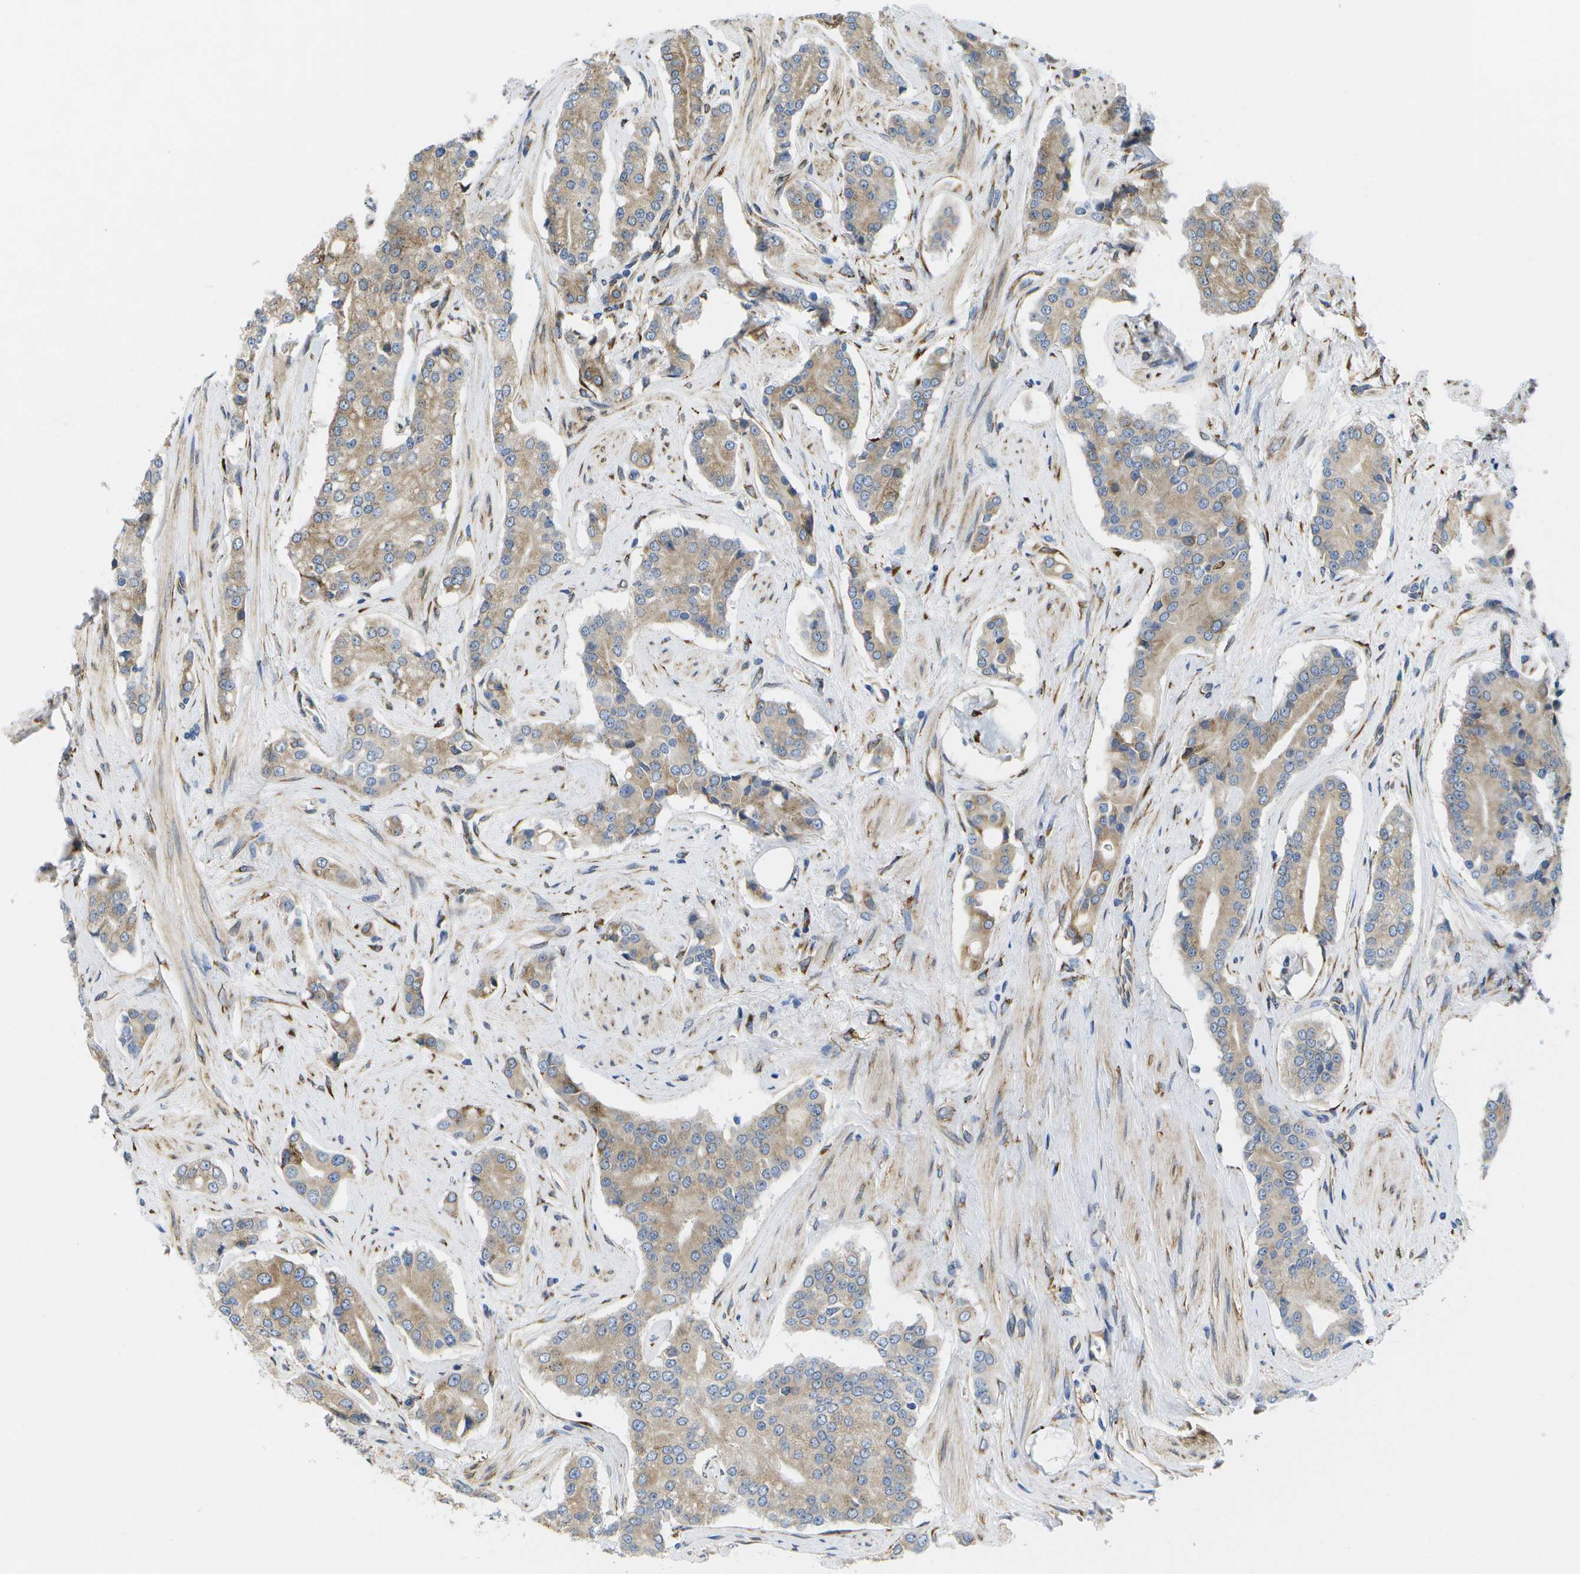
{"staining": {"intensity": "weak", "quantity": ">75%", "location": "cytoplasmic/membranous"}, "tissue": "prostate cancer", "cell_type": "Tumor cells", "image_type": "cancer", "snomed": [{"axis": "morphology", "description": "Adenocarcinoma, High grade"}, {"axis": "topography", "description": "Prostate"}], "caption": "This histopathology image demonstrates prostate high-grade adenocarcinoma stained with immunohistochemistry to label a protein in brown. The cytoplasmic/membranous of tumor cells show weak positivity for the protein. Nuclei are counter-stained blue.", "gene": "ZDHHC17", "patient": {"sex": "male", "age": 71}}